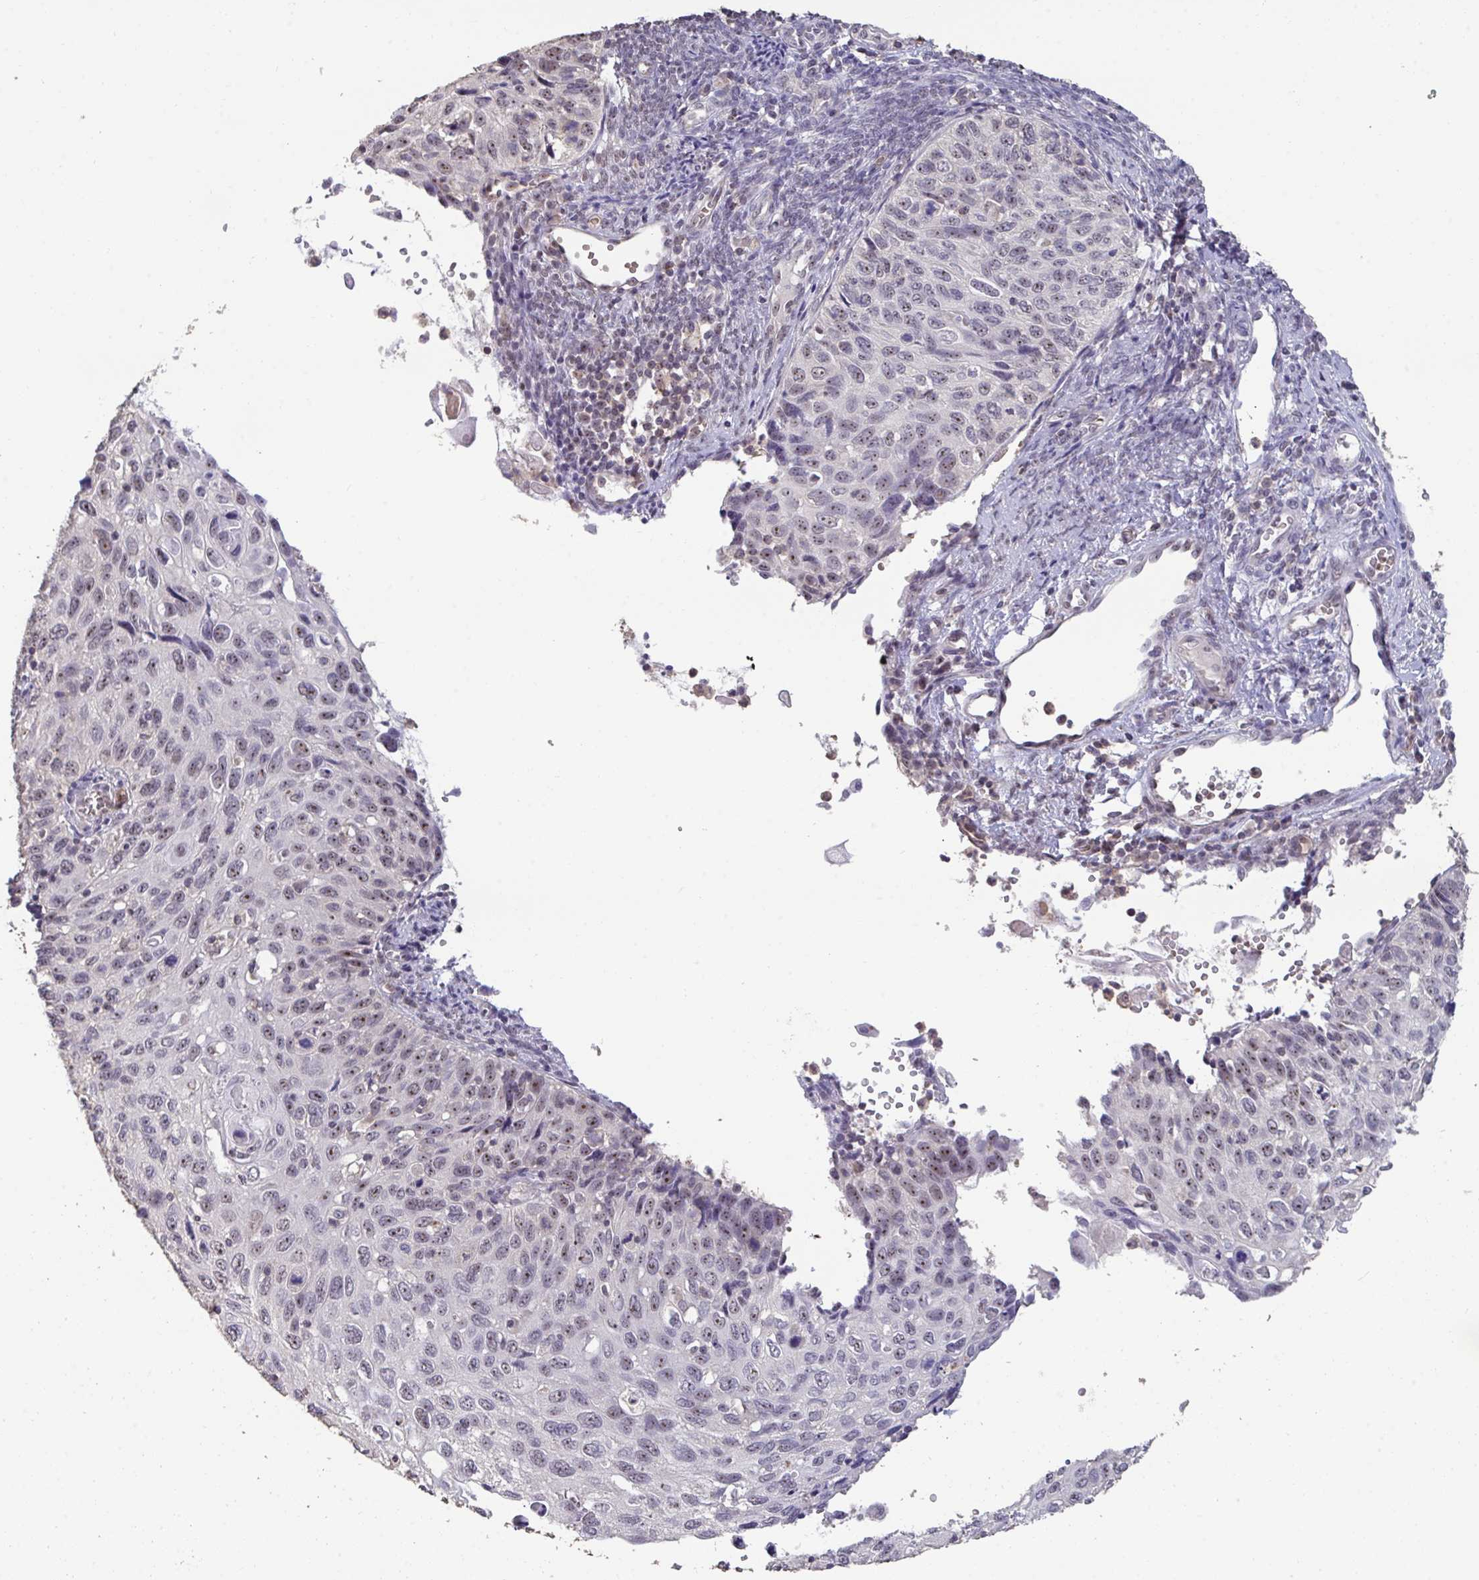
{"staining": {"intensity": "weak", "quantity": "<25%", "location": "nuclear"}, "tissue": "cervical cancer", "cell_type": "Tumor cells", "image_type": "cancer", "snomed": [{"axis": "morphology", "description": "Squamous cell carcinoma, NOS"}, {"axis": "topography", "description": "Cervix"}], "caption": "Immunohistochemistry micrograph of squamous cell carcinoma (cervical) stained for a protein (brown), which reveals no positivity in tumor cells.", "gene": "SENP3", "patient": {"sex": "female", "age": 70}}